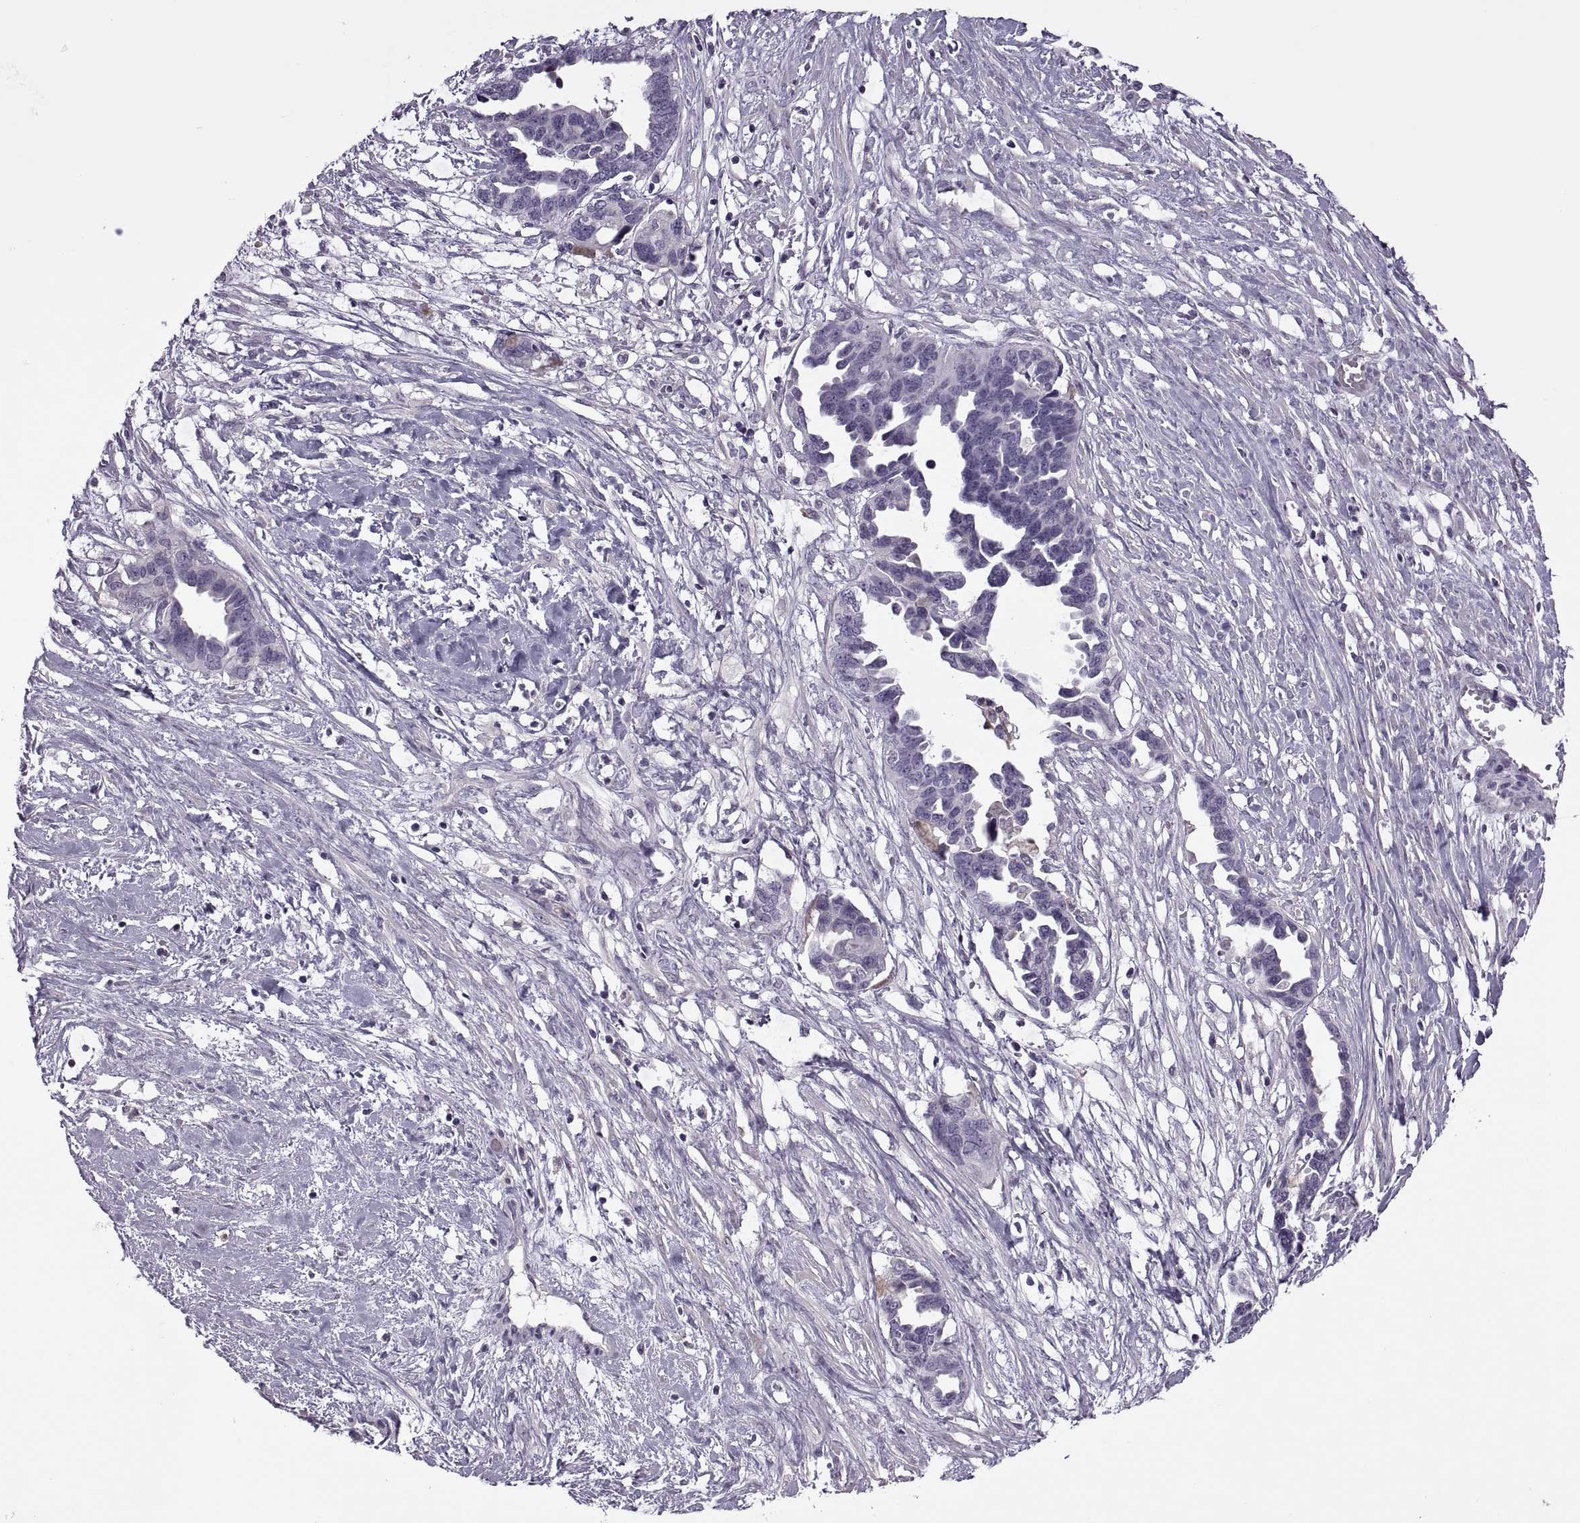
{"staining": {"intensity": "negative", "quantity": "none", "location": "none"}, "tissue": "ovarian cancer", "cell_type": "Tumor cells", "image_type": "cancer", "snomed": [{"axis": "morphology", "description": "Cystadenocarcinoma, serous, NOS"}, {"axis": "topography", "description": "Ovary"}], "caption": "Immunohistochemistry (IHC) histopathology image of neoplastic tissue: human ovarian cancer (serous cystadenocarcinoma) stained with DAB (3,3'-diaminobenzidine) exhibits no significant protein positivity in tumor cells.", "gene": "RSPH6A", "patient": {"sex": "female", "age": 69}}